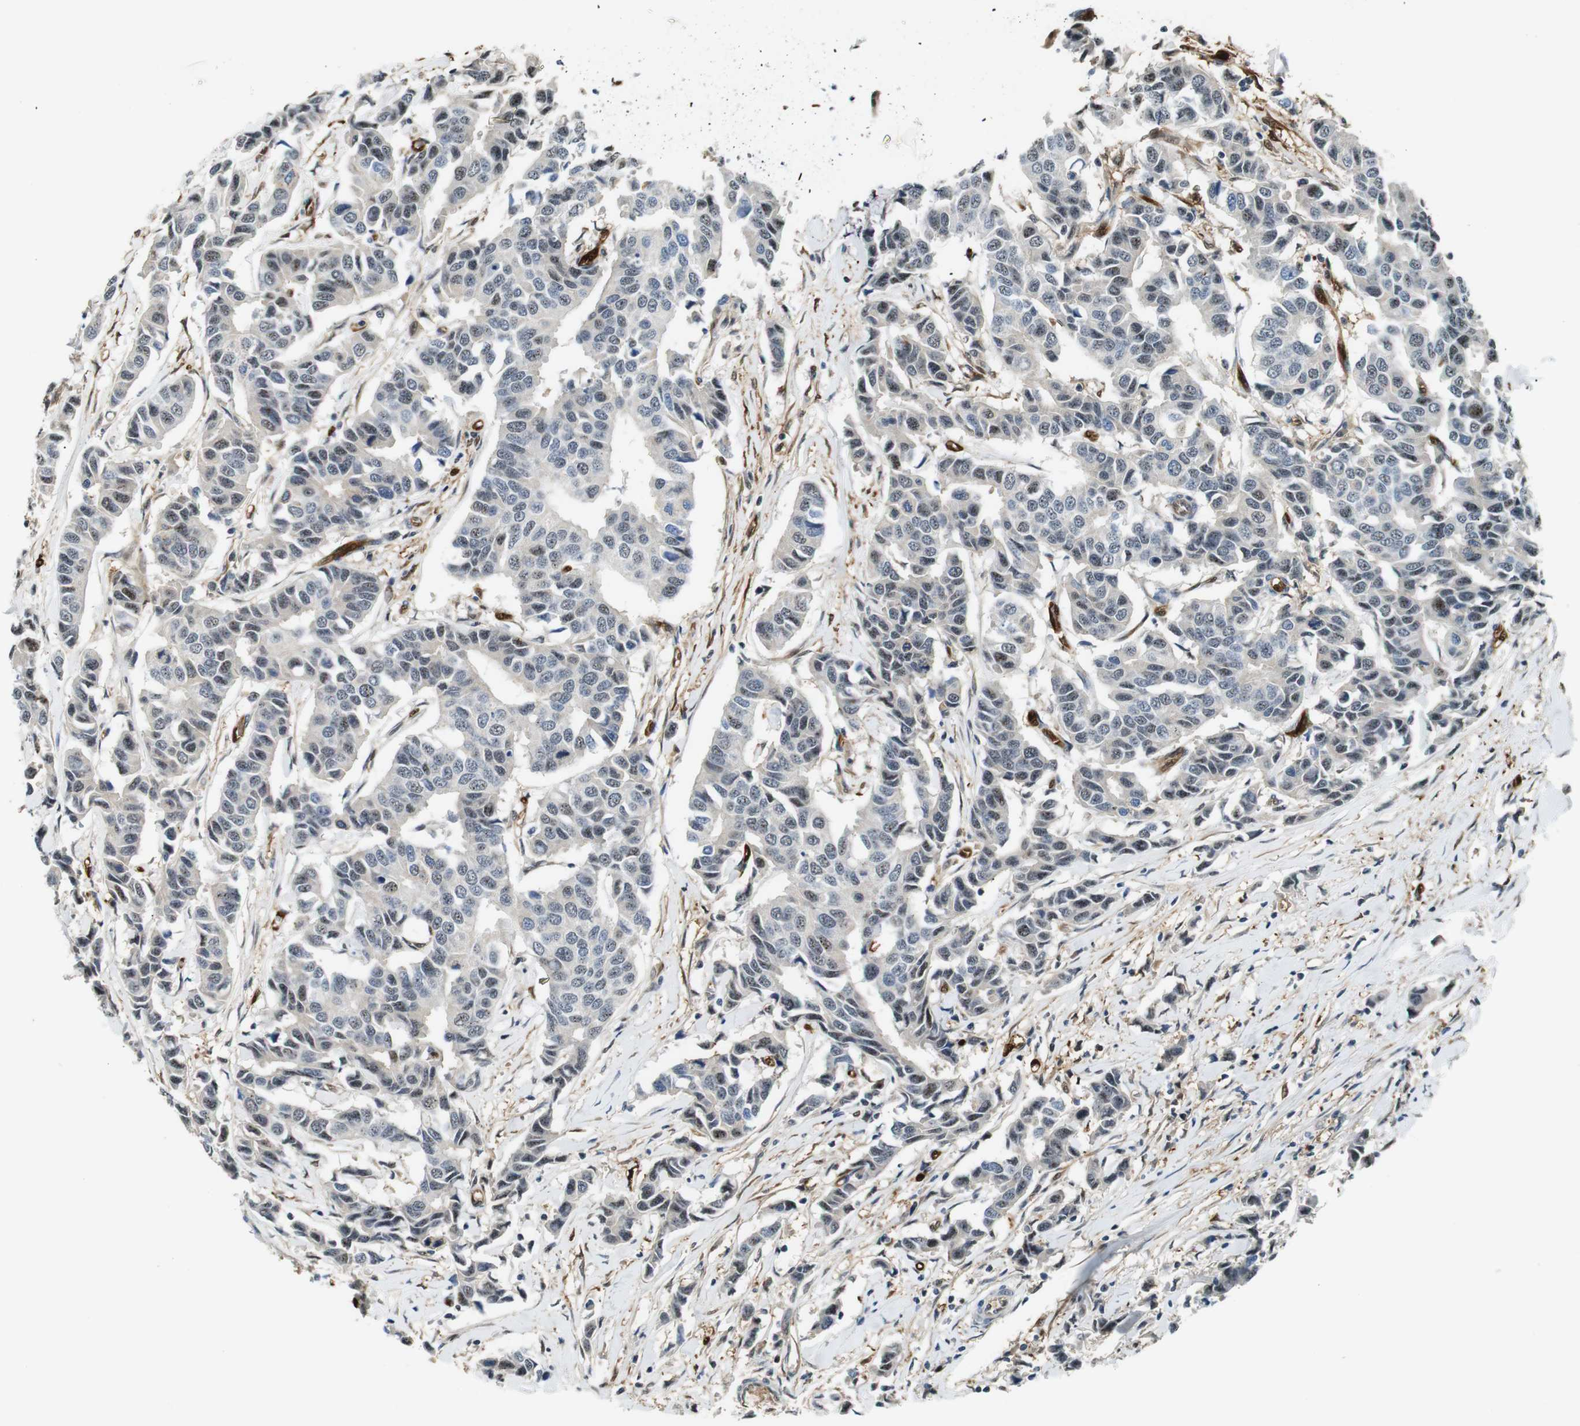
{"staining": {"intensity": "weak", "quantity": "25%-75%", "location": "nuclear"}, "tissue": "breast cancer", "cell_type": "Tumor cells", "image_type": "cancer", "snomed": [{"axis": "morphology", "description": "Duct carcinoma"}, {"axis": "topography", "description": "Breast"}], "caption": "Invasive ductal carcinoma (breast) was stained to show a protein in brown. There is low levels of weak nuclear positivity in approximately 25%-75% of tumor cells. (DAB = brown stain, brightfield microscopy at high magnification).", "gene": "LXN", "patient": {"sex": "female", "age": 80}}